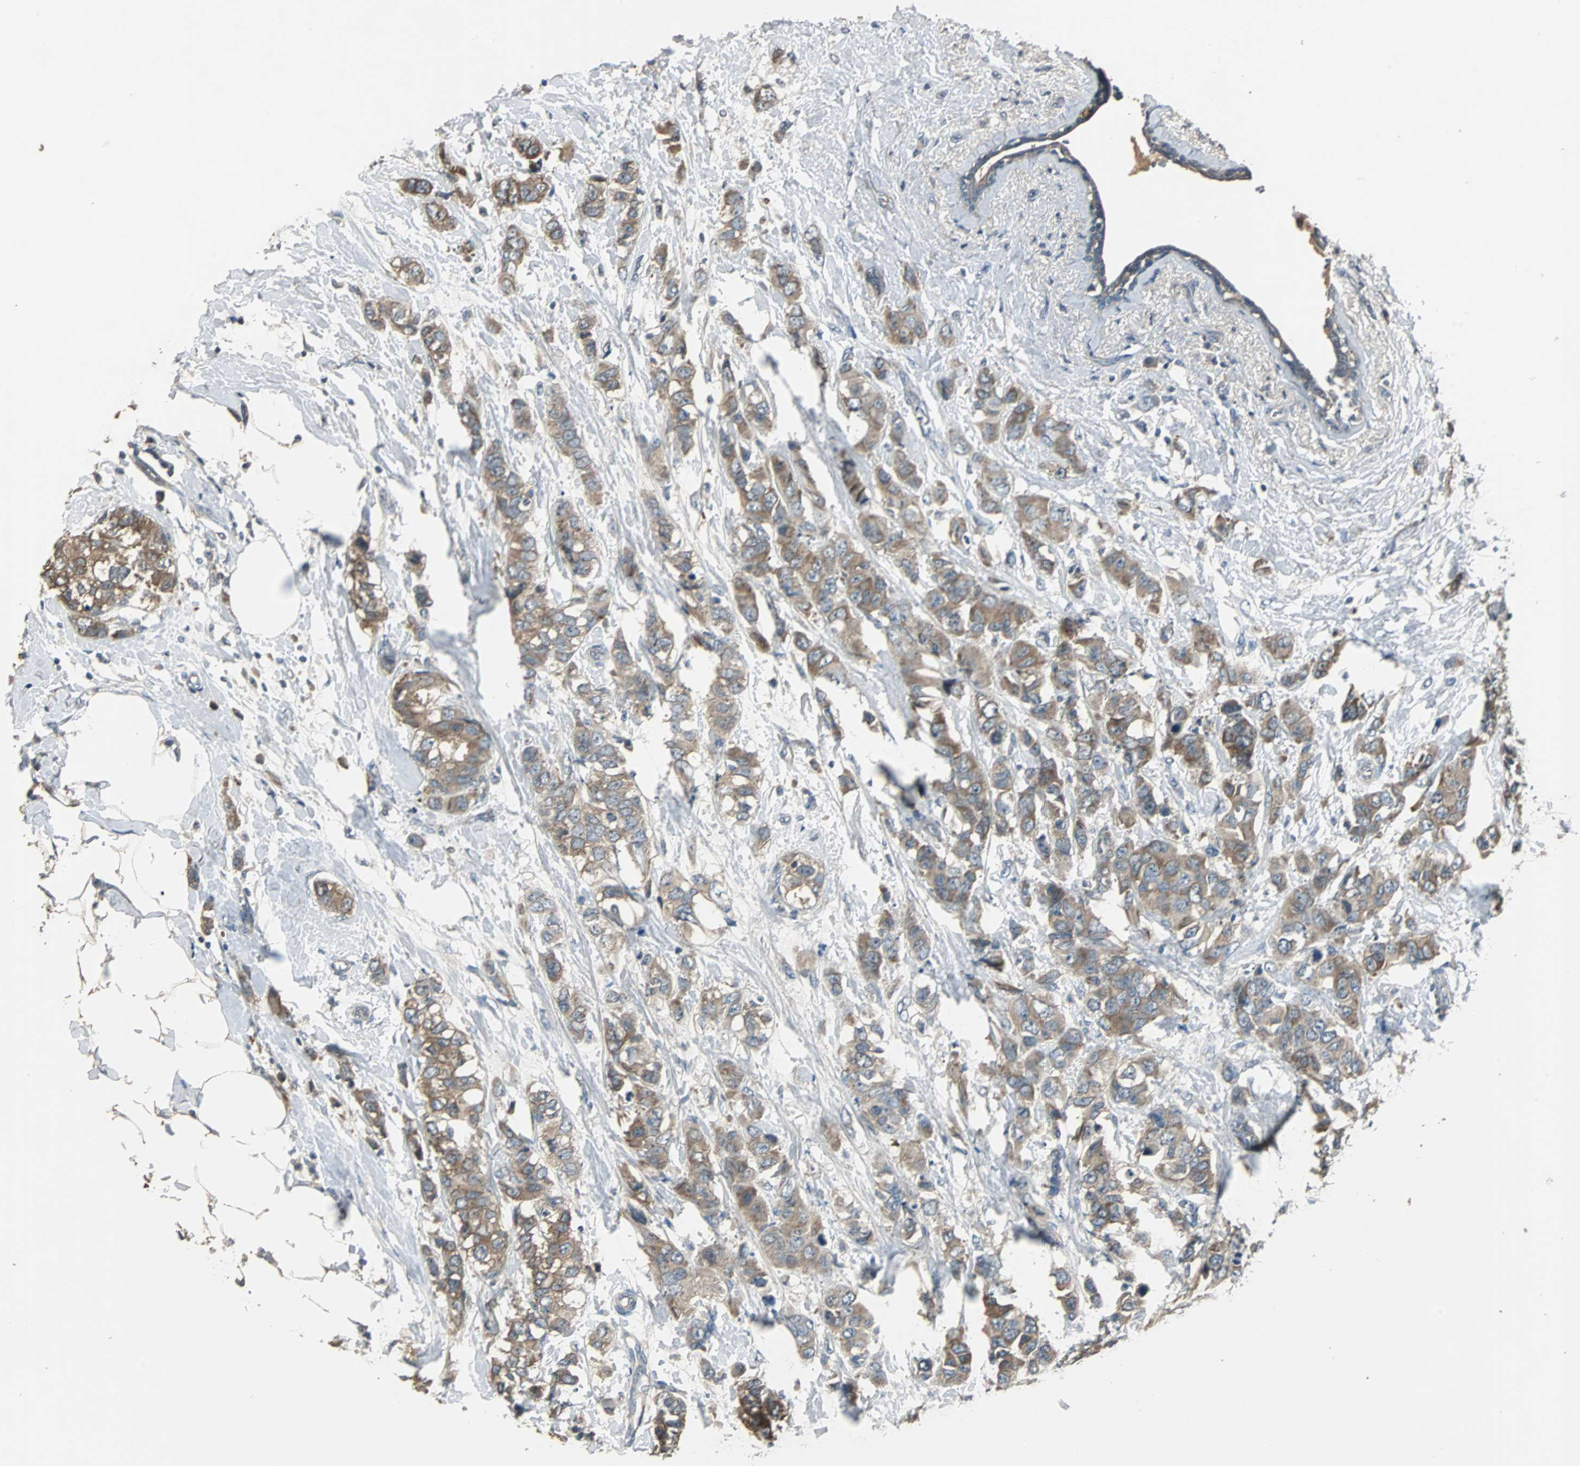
{"staining": {"intensity": "moderate", "quantity": ">75%", "location": "cytoplasmic/membranous"}, "tissue": "breast cancer", "cell_type": "Tumor cells", "image_type": "cancer", "snomed": [{"axis": "morphology", "description": "Normal tissue, NOS"}, {"axis": "morphology", "description": "Duct carcinoma"}, {"axis": "topography", "description": "Breast"}], "caption": "Immunohistochemical staining of invasive ductal carcinoma (breast) demonstrates moderate cytoplasmic/membranous protein positivity in about >75% of tumor cells.", "gene": "ABHD2", "patient": {"sex": "female", "age": 50}}